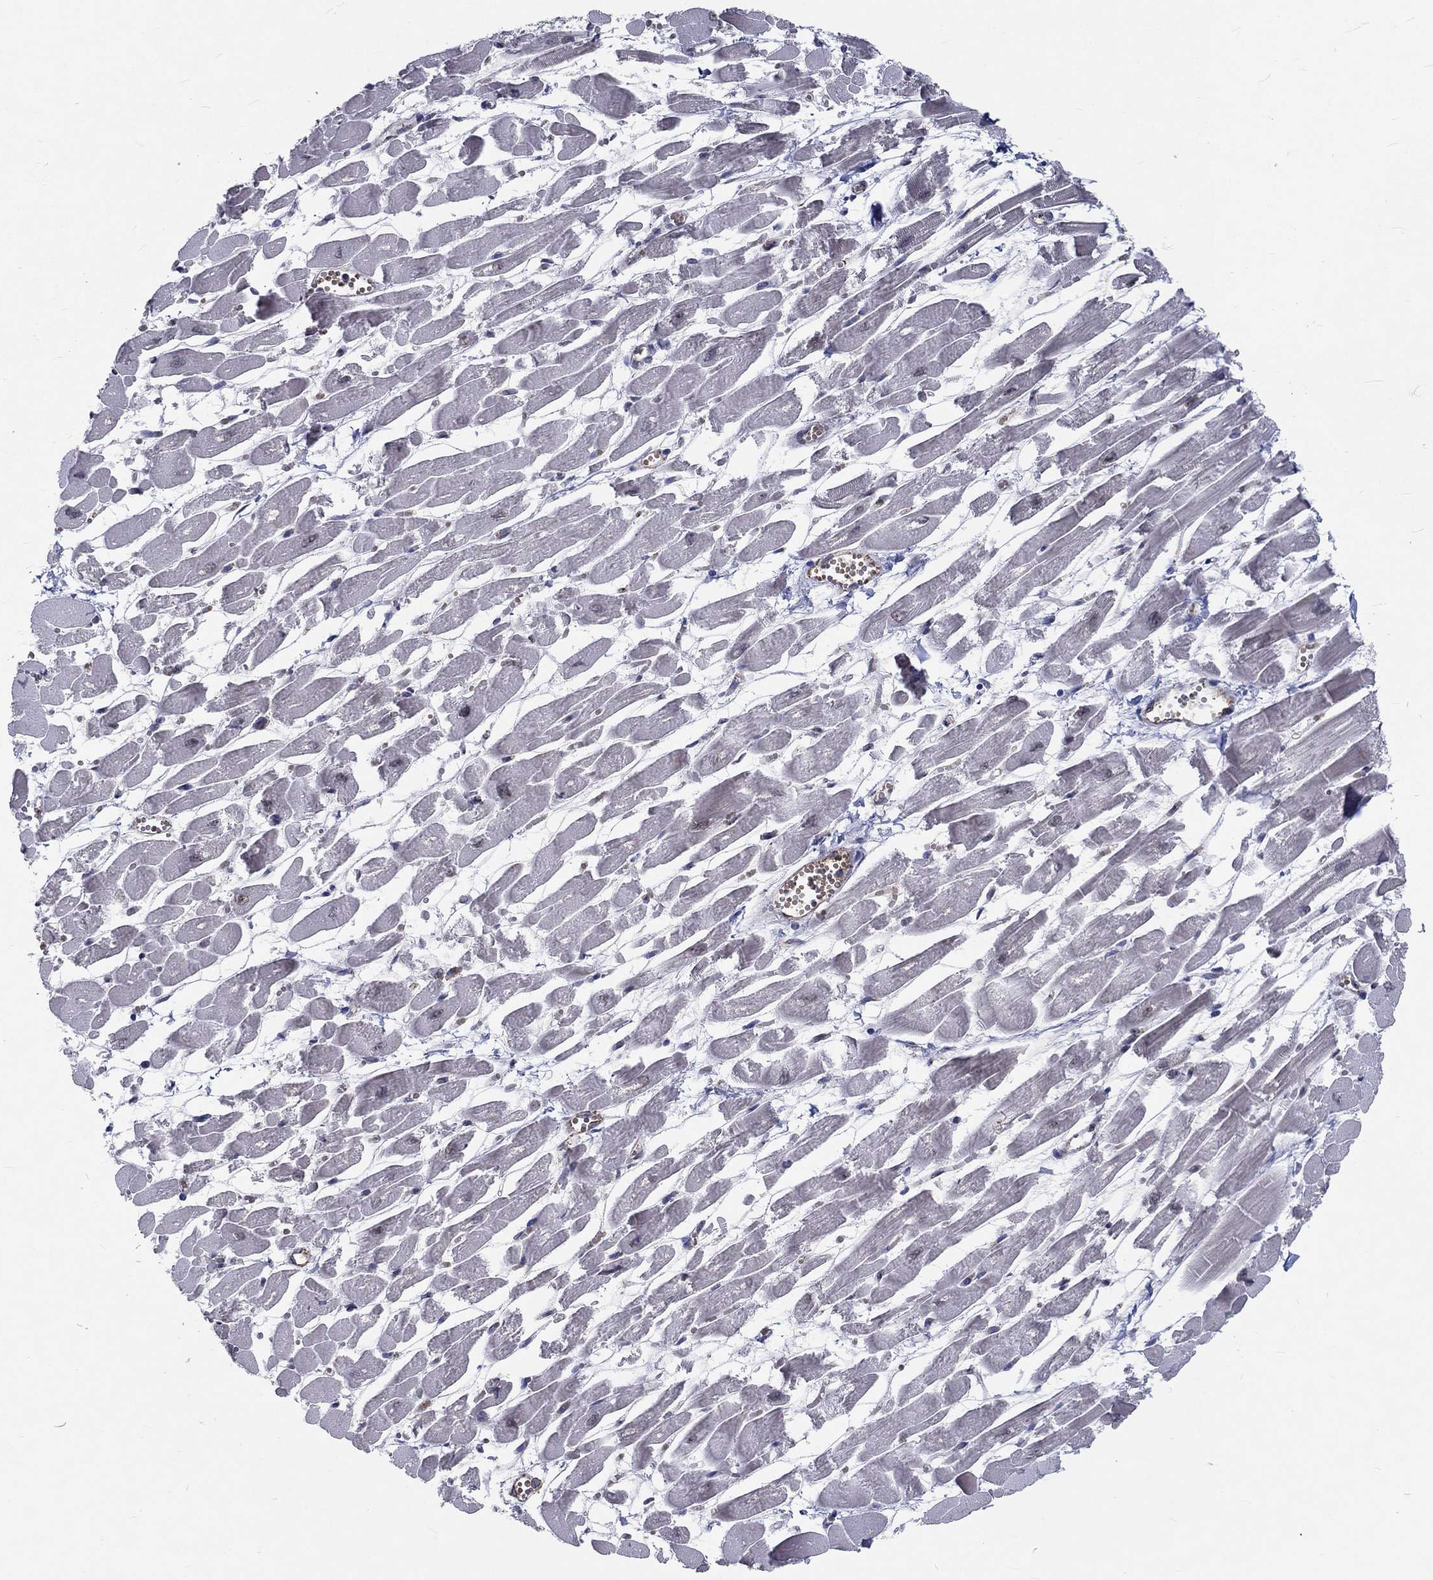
{"staining": {"intensity": "negative", "quantity": "none", "location": "none"}, "tissue": "heart muscle", "cell_type": "Cardiomyocytes", "image_type": "normal", "snomed": [{"axis": "morphology", "description": "Normal tissue, NOS"}, {"axis": "topography", "description": "Heart"}], "caption": "IHC histopathology image of benign heart muscle stained for a protein (brown), which shows no positivity in cardiomyocytes. (Immunohistochemistry, brightfield microscopy, high magnification).", "gene": "ZBED1", "patient": {"sex": "female", "age": 52}}